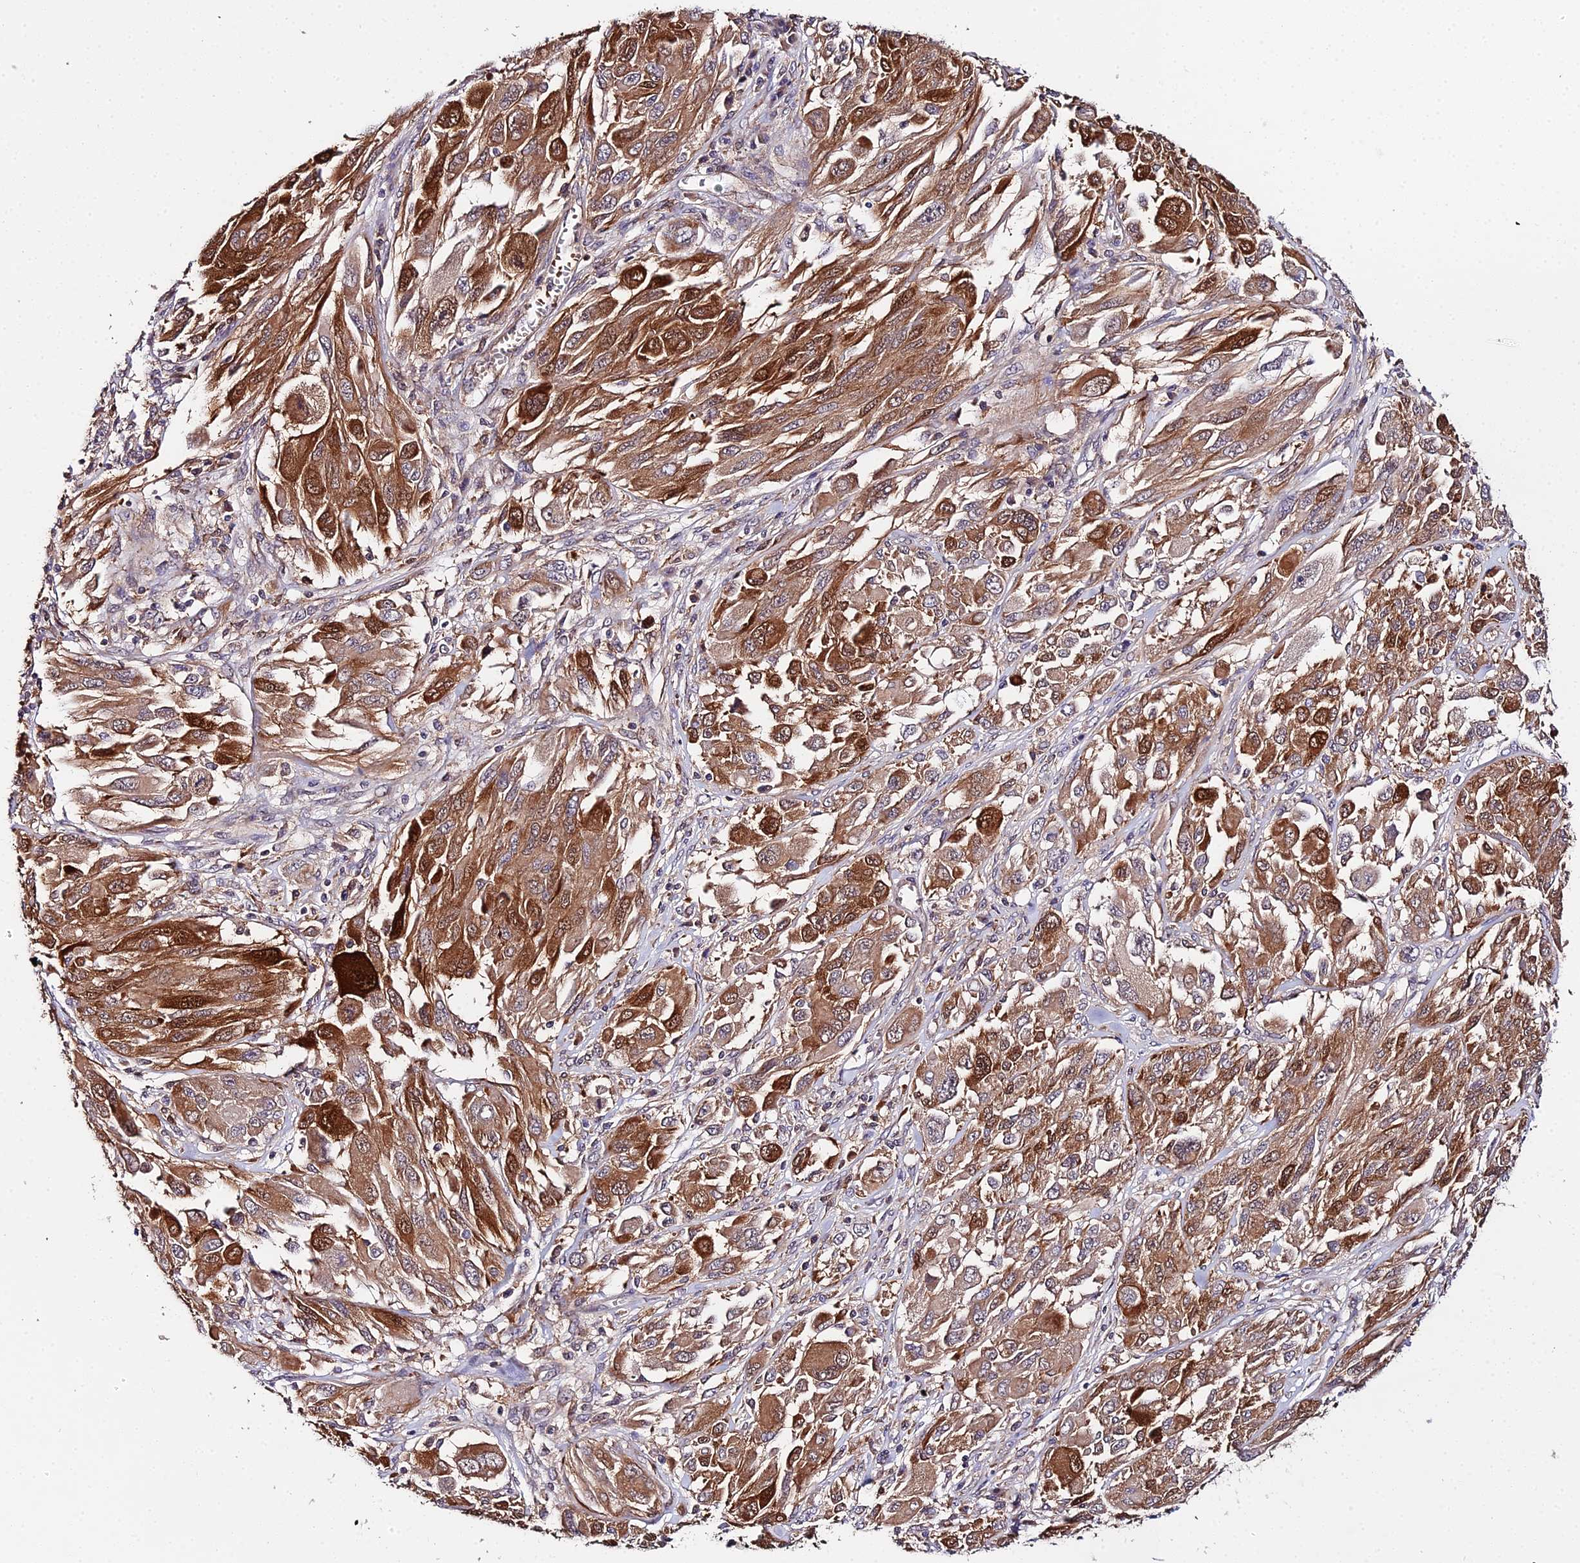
{"staining": {"intensity": "strong", "quantity": ">75%", "location": "cytoplasmic/membranous,nuclear"}, "tissue": "melanoma", "cell_type": "Tumor cells", "image_type": "cancer", "snomed": [{"axis": "morphology", "description": "Malignant melanoma, NOS"}, {"axis": "topography", "description": "Skin"}], "caption": "This is a photomicrograph of IHC staining of malignant melanoma, which shows strong staining in the cytoplasmic/membranous and nuclear of tumor cells.", "gene": "ZBED8", "patient": {"sex": "female", "age": 91}}